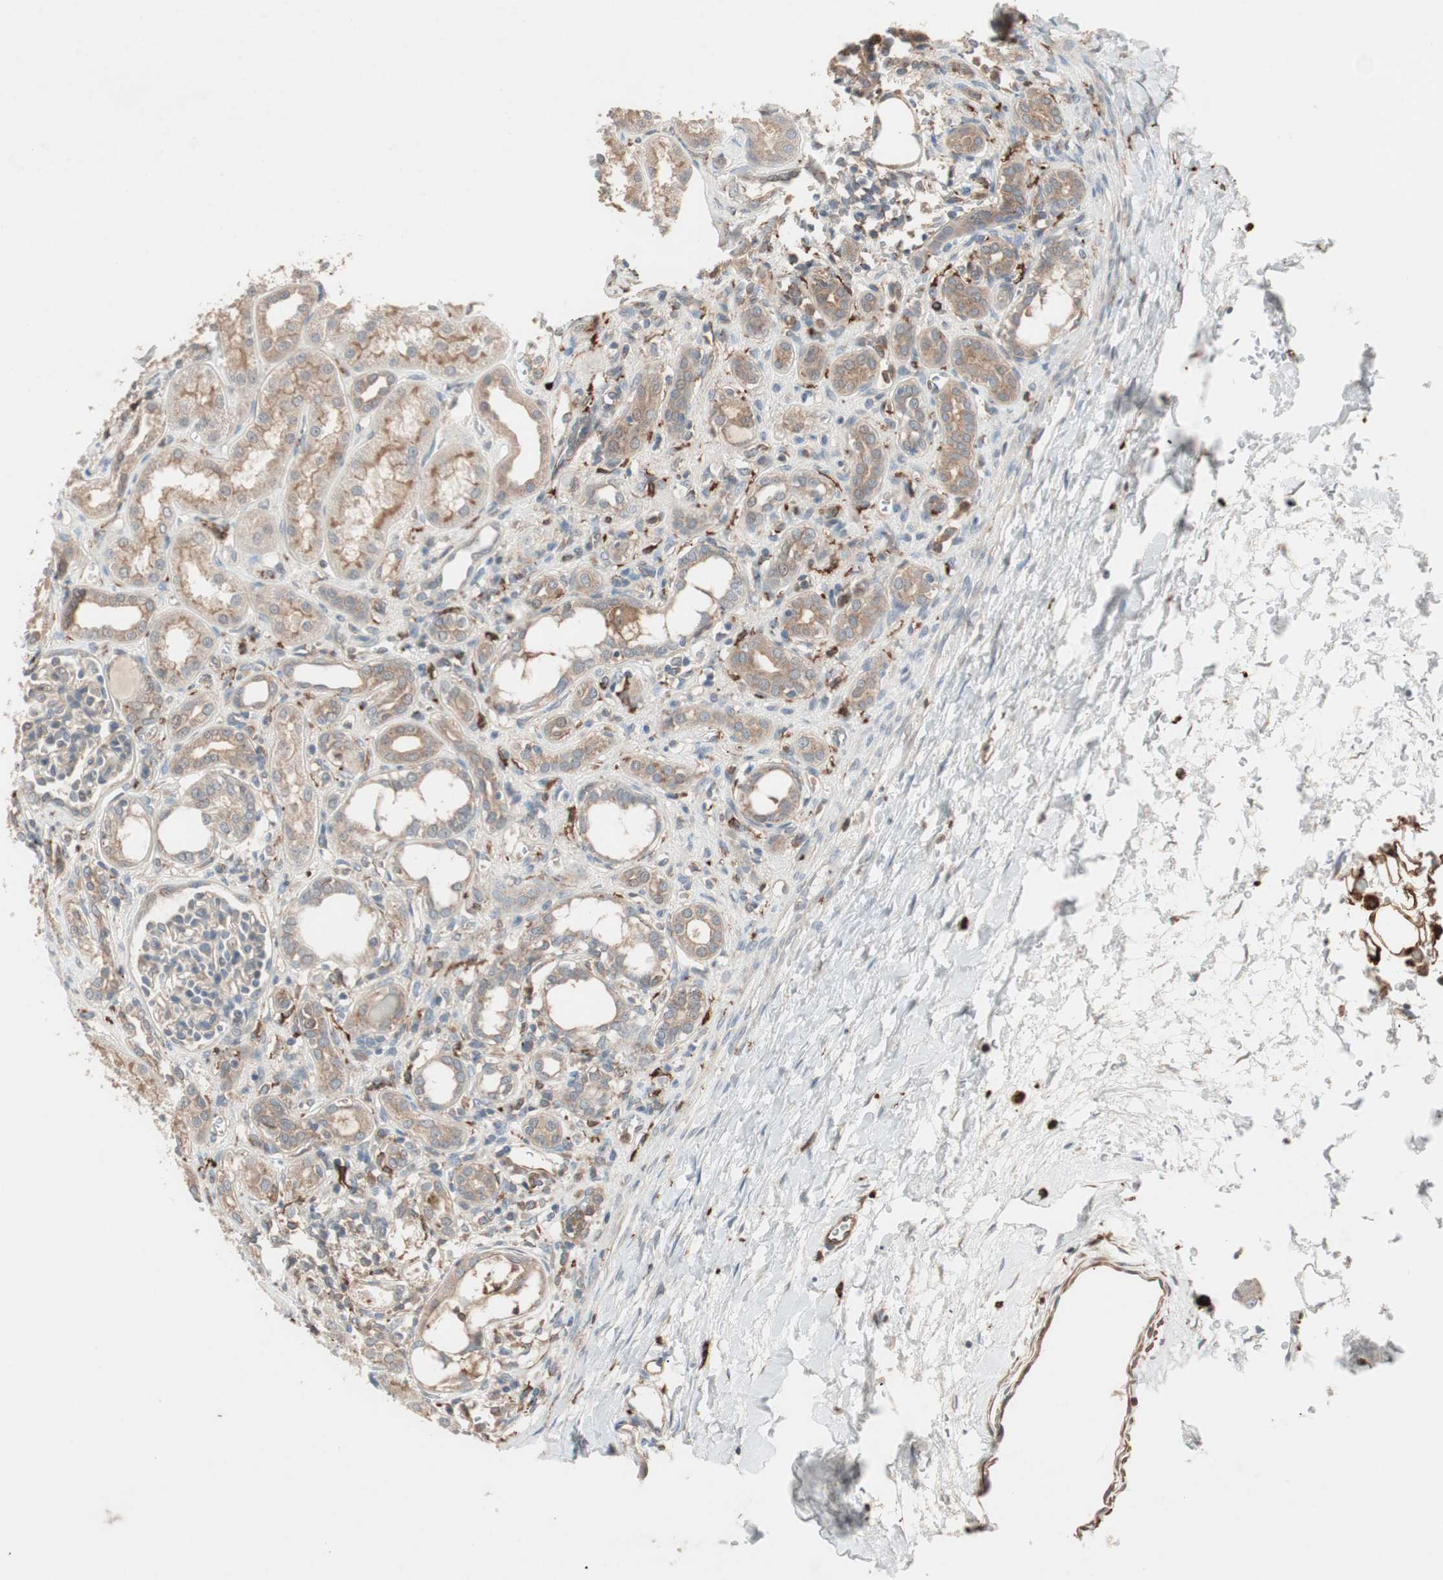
{"staining": {"intensity": "weak", "quantity": ">75%", "location": "cytoplasmic/membranous"}, "tissue": "kidney", "cell_type": "Cells in glomeruli", "image_type": "normal", "snomed": [{"axis": "morphology", "description": "Normal tissue, NOS"}, {"axis": "topography", "description": "Kidney"}], "caption": "IHC (DAB) staining of normal kidney shows weak cytoplasmic/membranous protein staining in about >75% of cells in glomeruli.", "gene": "STAB1", "patient": {"sex": "male", "age": 7}}